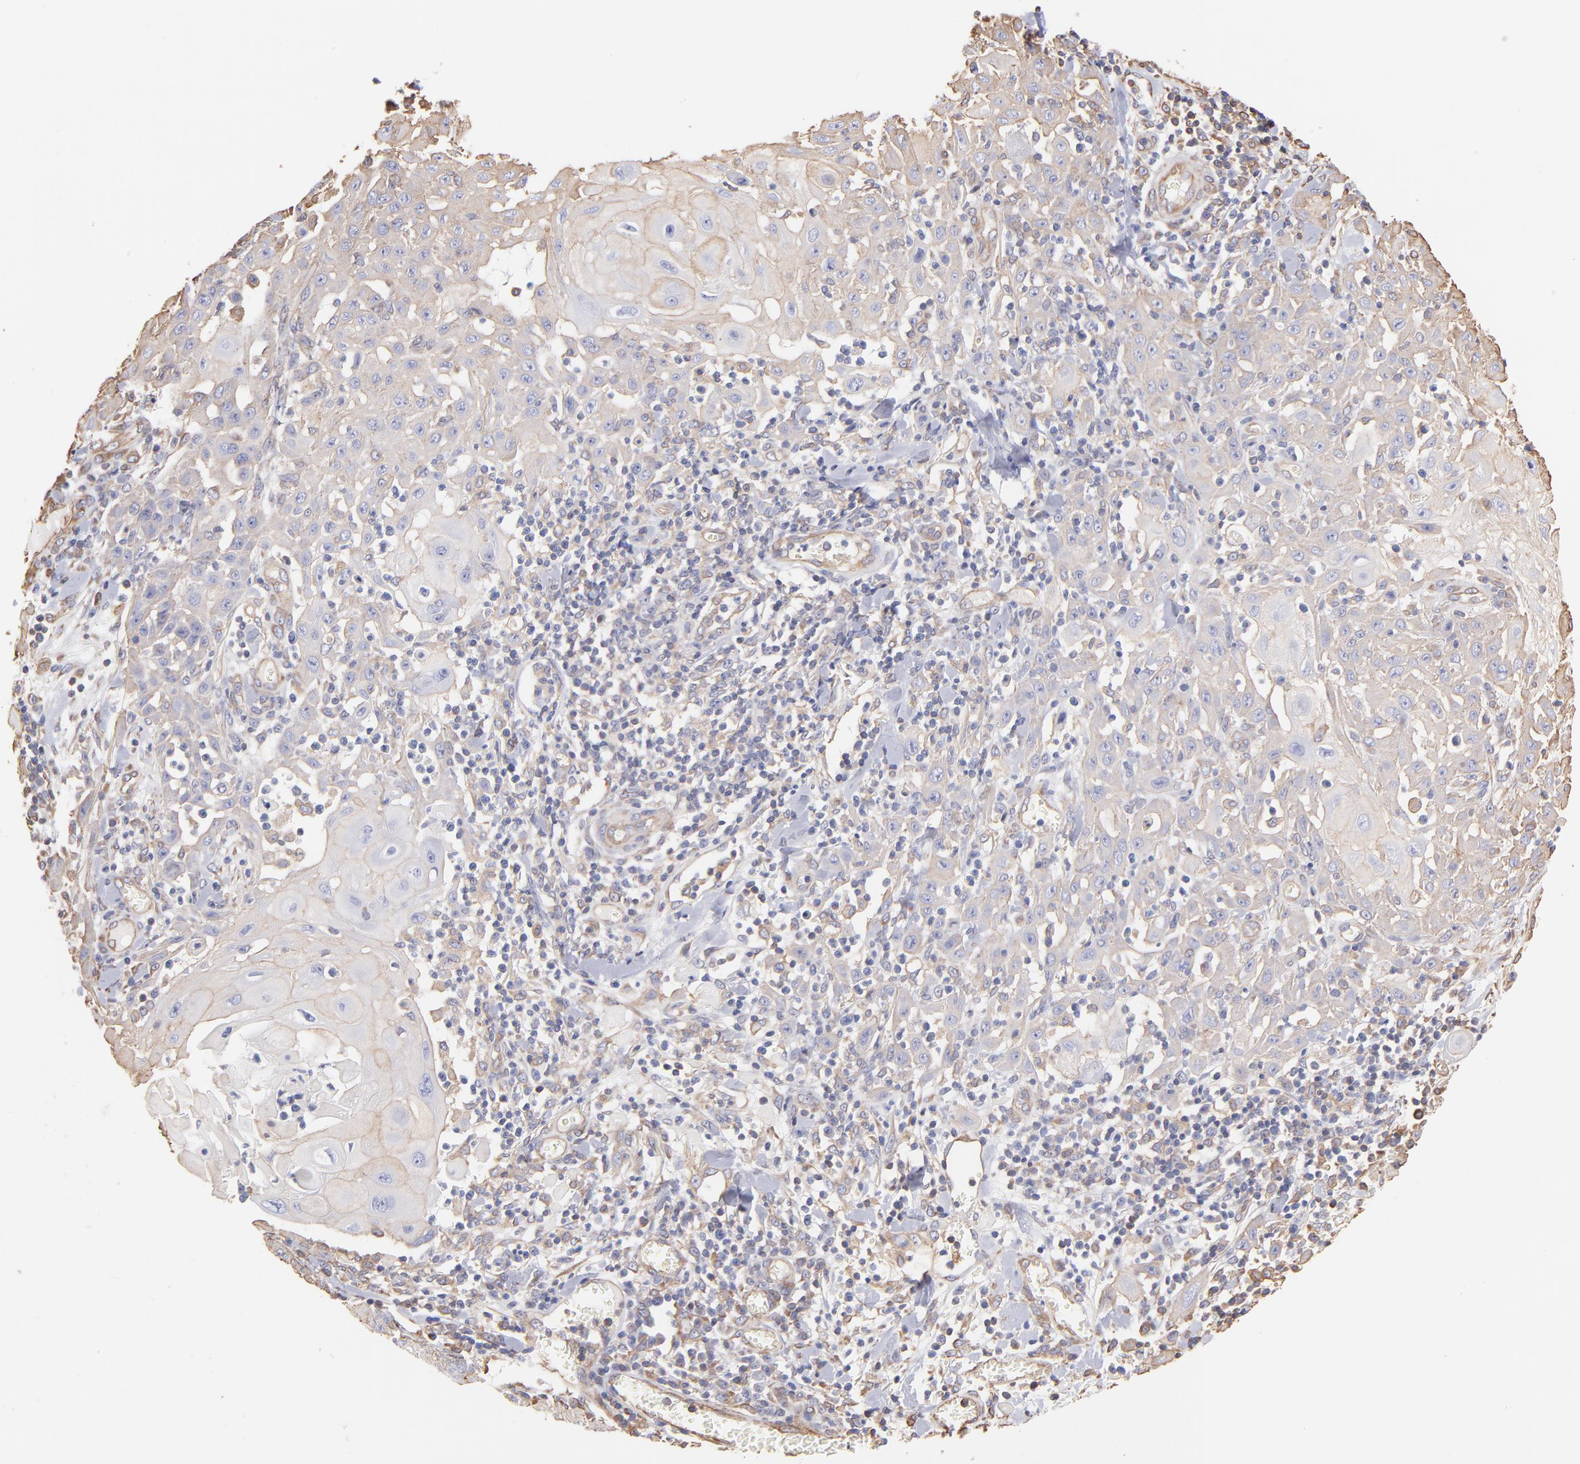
{"staining": {"intensity": "weak", "quantity": "<25%", "location": "cytoplasmic/membranous"}, "tissue": "skin cancer", "cell_type": "Tumor cells", "image_type": "cancer", "snomed": [{"axis": "morphology", "description": "Squamous cell carcinoma, NOS"}, {"axis": "topography", "description": "Skin"}], "caption": "A micrograph of skin cancer stained for a protein shows no brown staining in tumor cells.", "gene": "PLEC", "patient": {"sex": "male", "age": 24}}